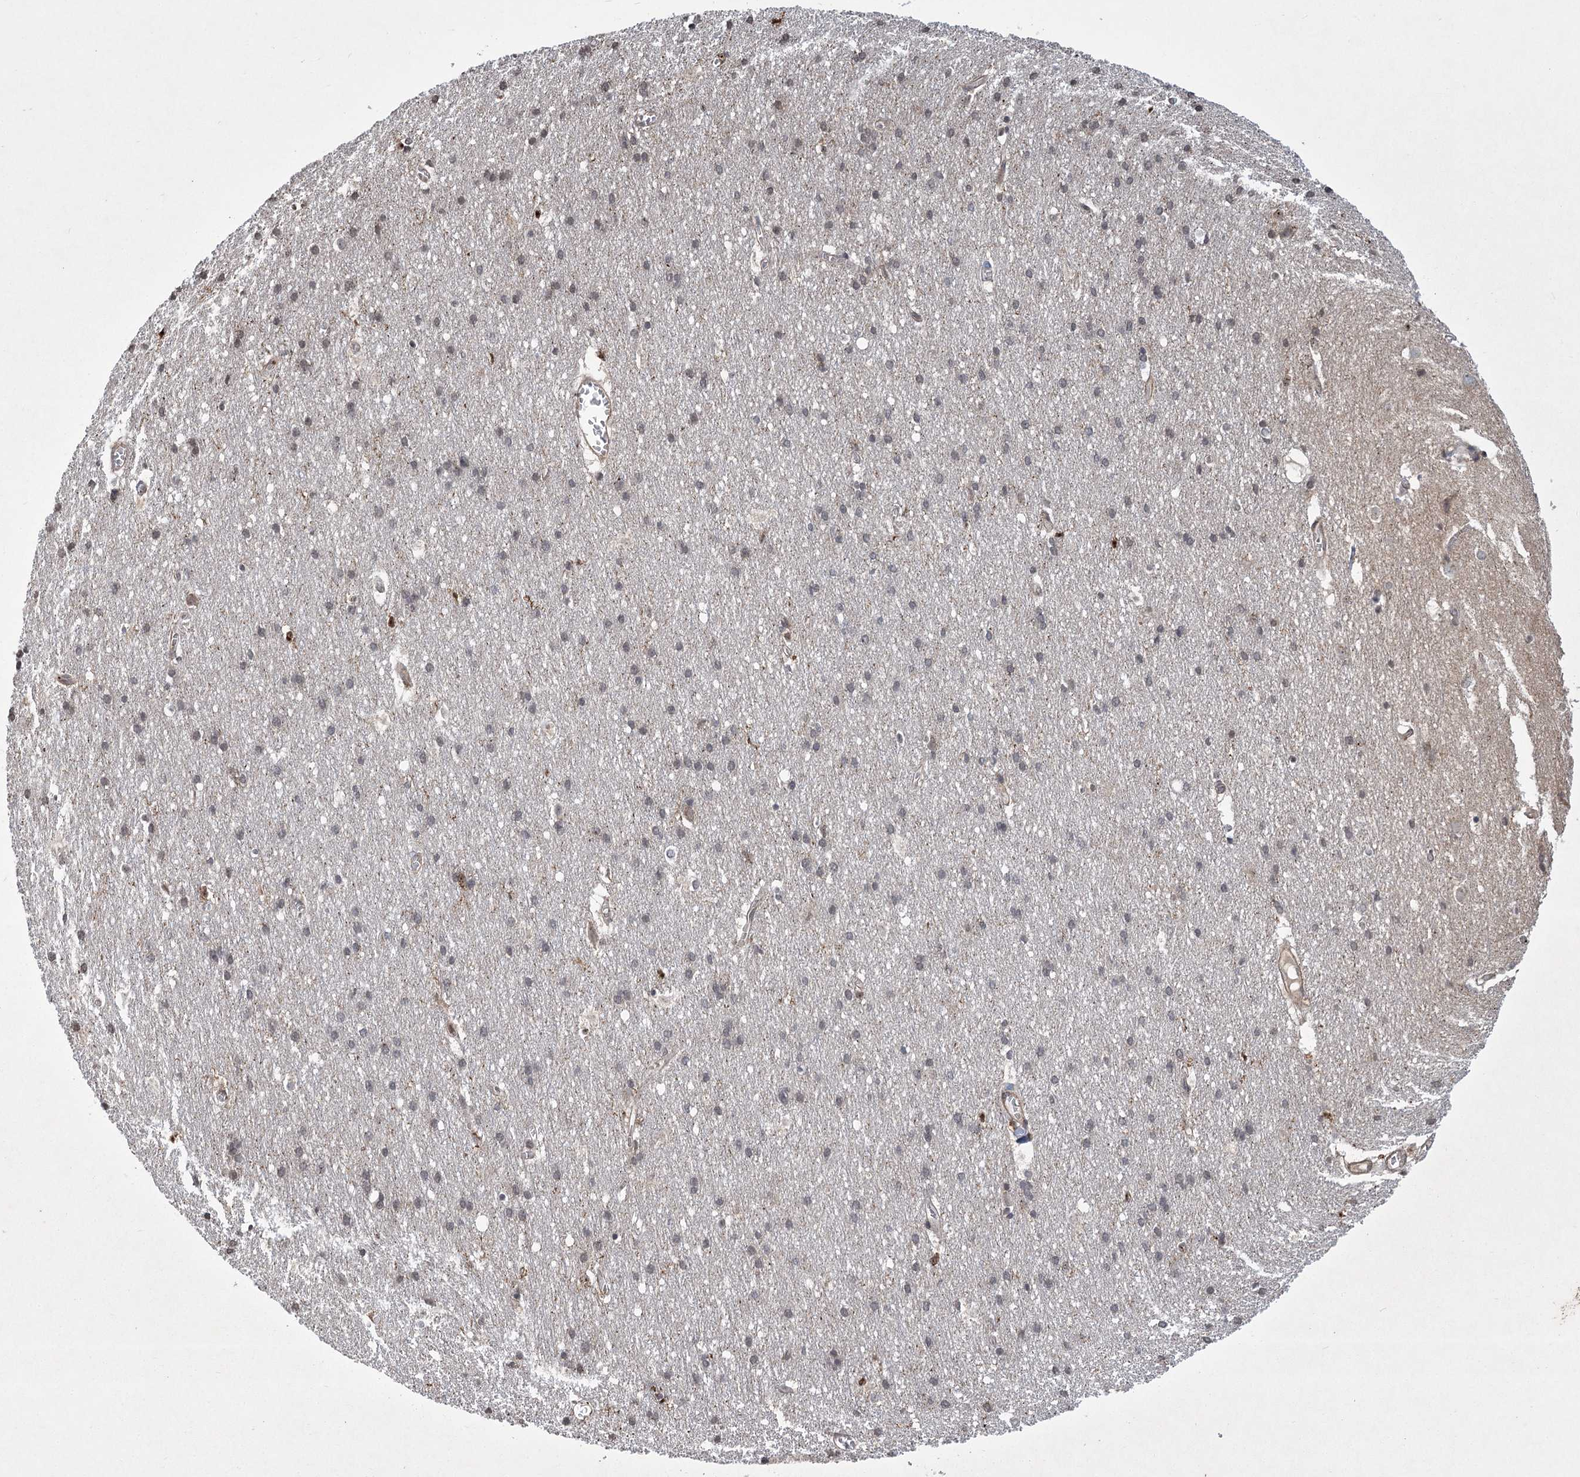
{"staining": {"intensity": "moderate", "quantity": "25%-75%", "location": "cytoplasmic/membranous"}, "tissue": "cerebral cortex", "cell_type": "Endothelial cells", "image_type": "normal", "snomed": [{"axis": "morphology", "description": "Normal tissue, NOS"}, {"axis": "topography", "description": "Cerebral cortex"}], "caption": "The photomicrograph exhibits a brown stain indicating the presence of a protein in the cytoplasmic/membranous of endothelial cells in cerebral cortex. Using DAB (3,3'-diaminobenzidine) (brown) and hematoxylin (blue) stains, captured at high magnification using brightfield microscopy.", "gene": "MEPE", "patient": {"sex": "male", "age": 54}}